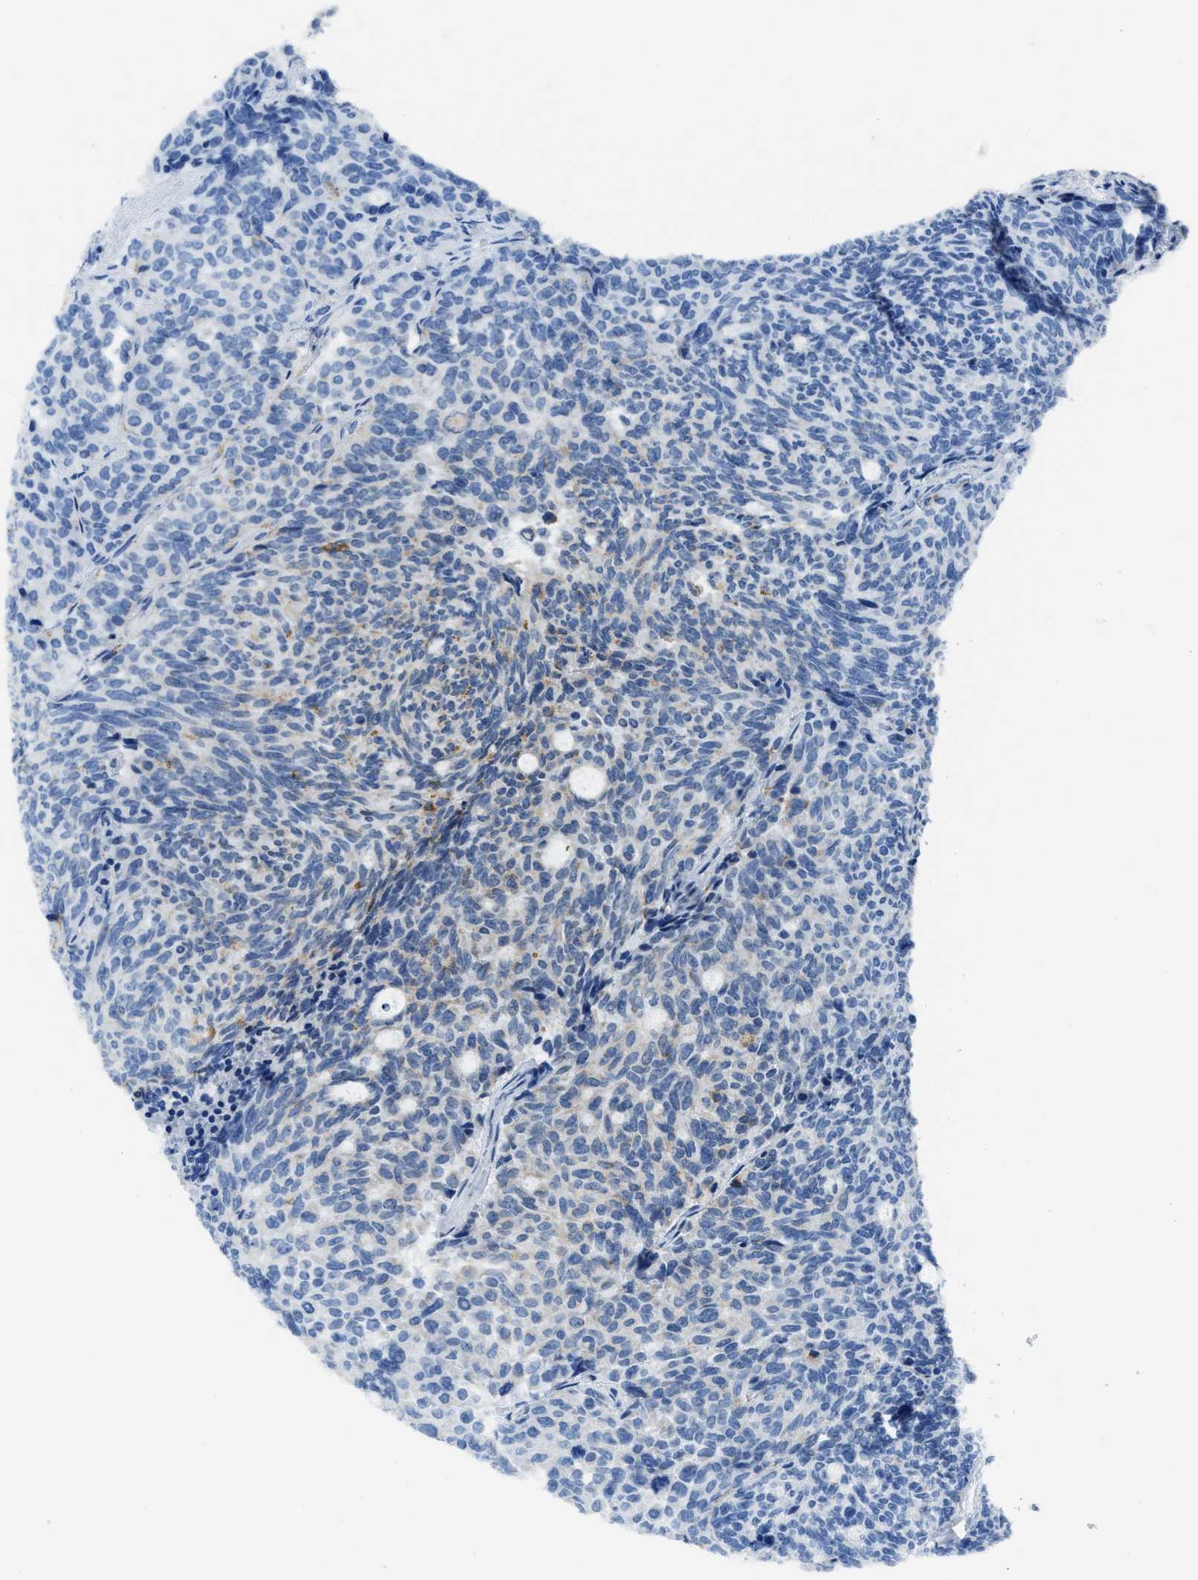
{"staining": {"intensity": "weak", "quantity": "<25%", "location": "cytoplasmic/membranous"}, "tissue": "carcinoid", "cell_type": "Tumor cells", "image_type": "cancer", "snomed": [{"axis": "morphology", "description": "Carcinoid, malignant, NOS"}, {"axis": "topography", "description": "Pancreas"}], "caption": "Tumor cells show no significant positivity in carcinoid.", "gene": "ASZ1", "patient": {"sex": "female", "age": 54}}